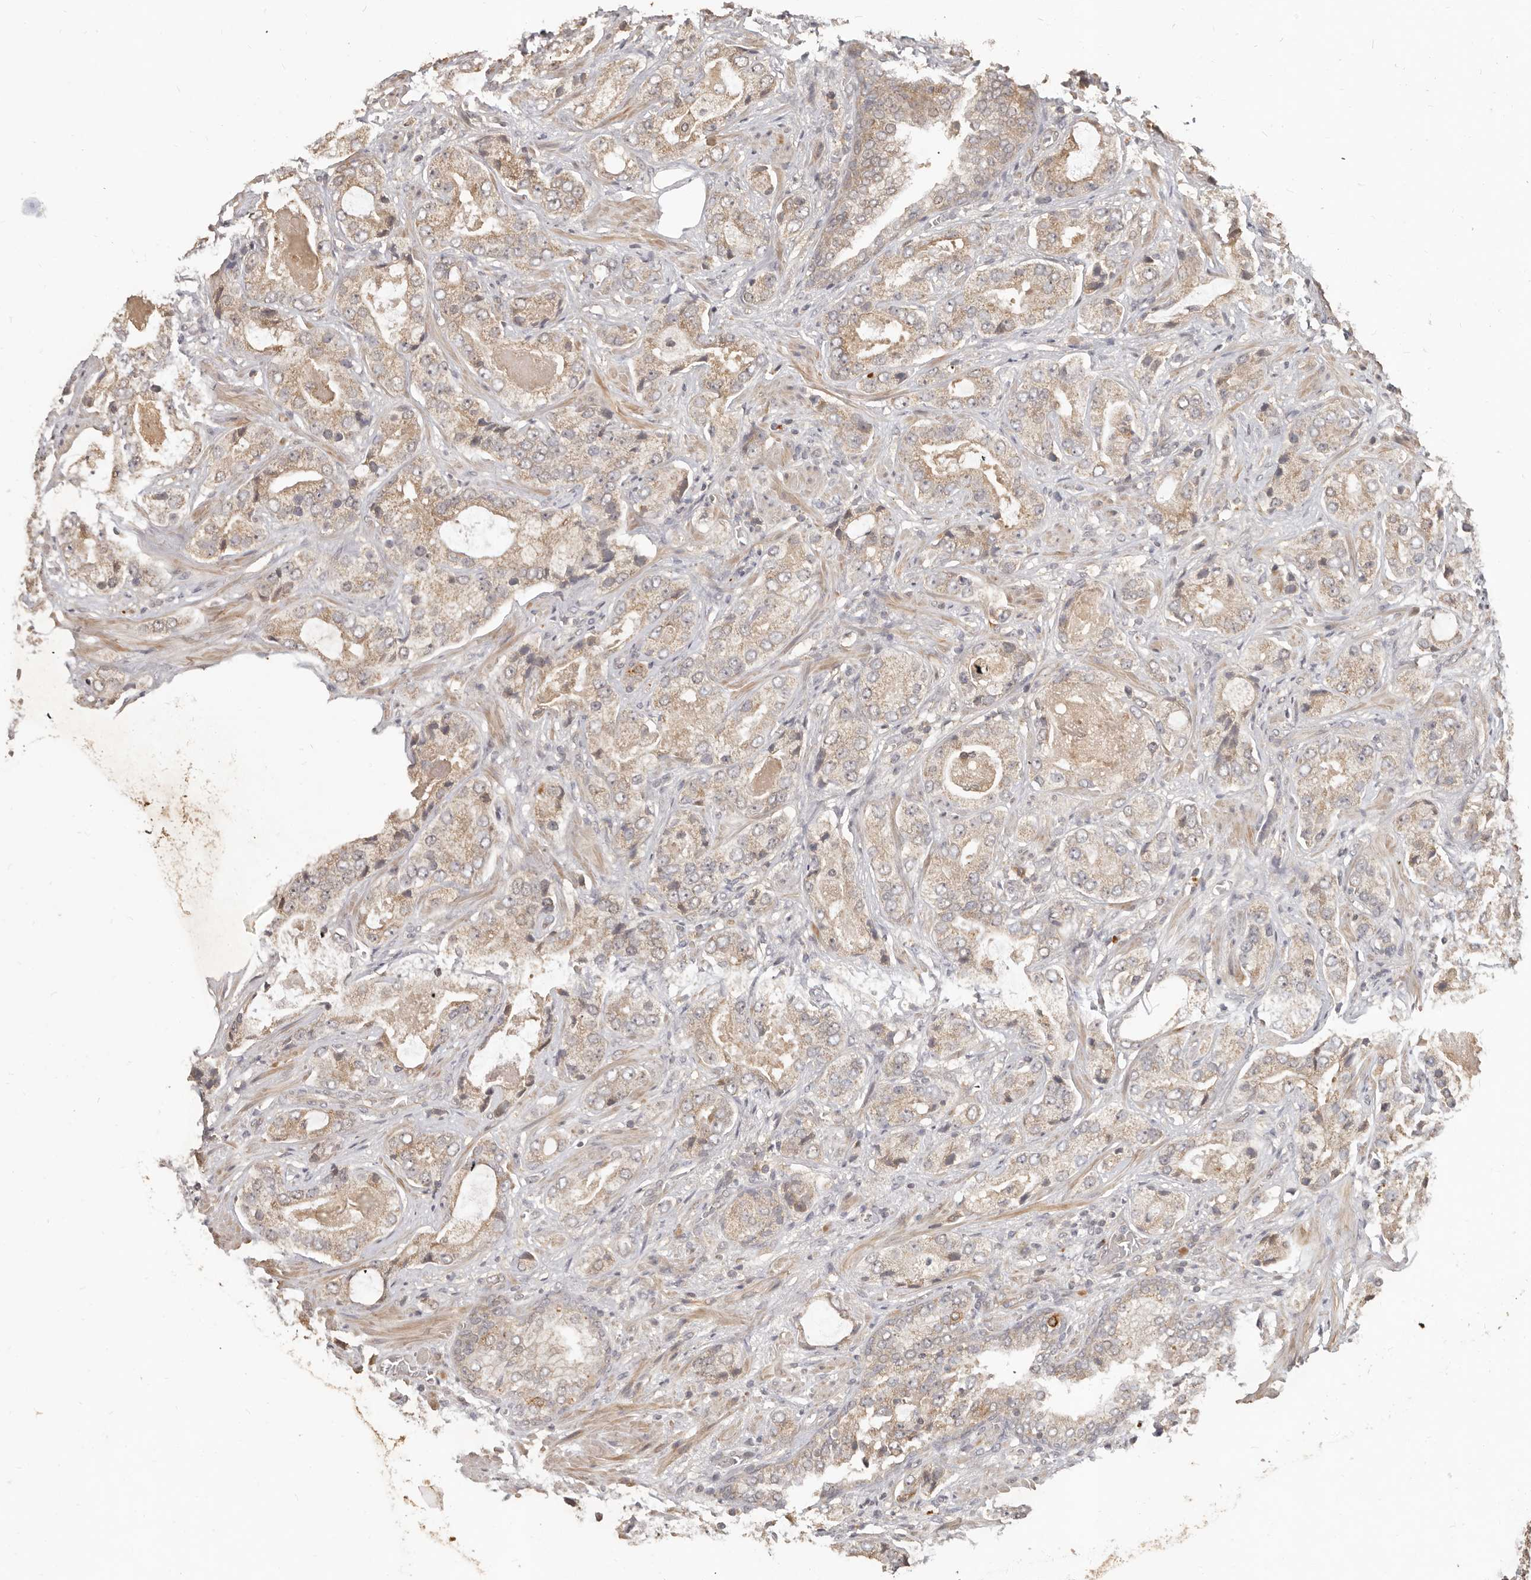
{"staining": {"intensity": "weak", "quantity": ">75%", "location": "cytoplasmic/membranous"}, "tissue": "prostate cancer", "cell_type": "Tumor cells", "image_type": "cancer", "snomed": [{"axis": "morphology", "description": "Normal tissue, NOS"}, {"axis": "morphology", "description": "Adenocarcinoma, High grade"}, {"axis": "topography", "description": "Prostate"}, {"axis": "topography", "description": "Peripheral nerve tissue"}], "caption": "Approximately >75% of tumor cells in human prostate cancer demonstrate weak cytoplasmic/membranous protein positivity as visualized by brown immunohistochemical staining.", "gene": "MTFR2", "patient": {"sex": "male", "age": 59}}